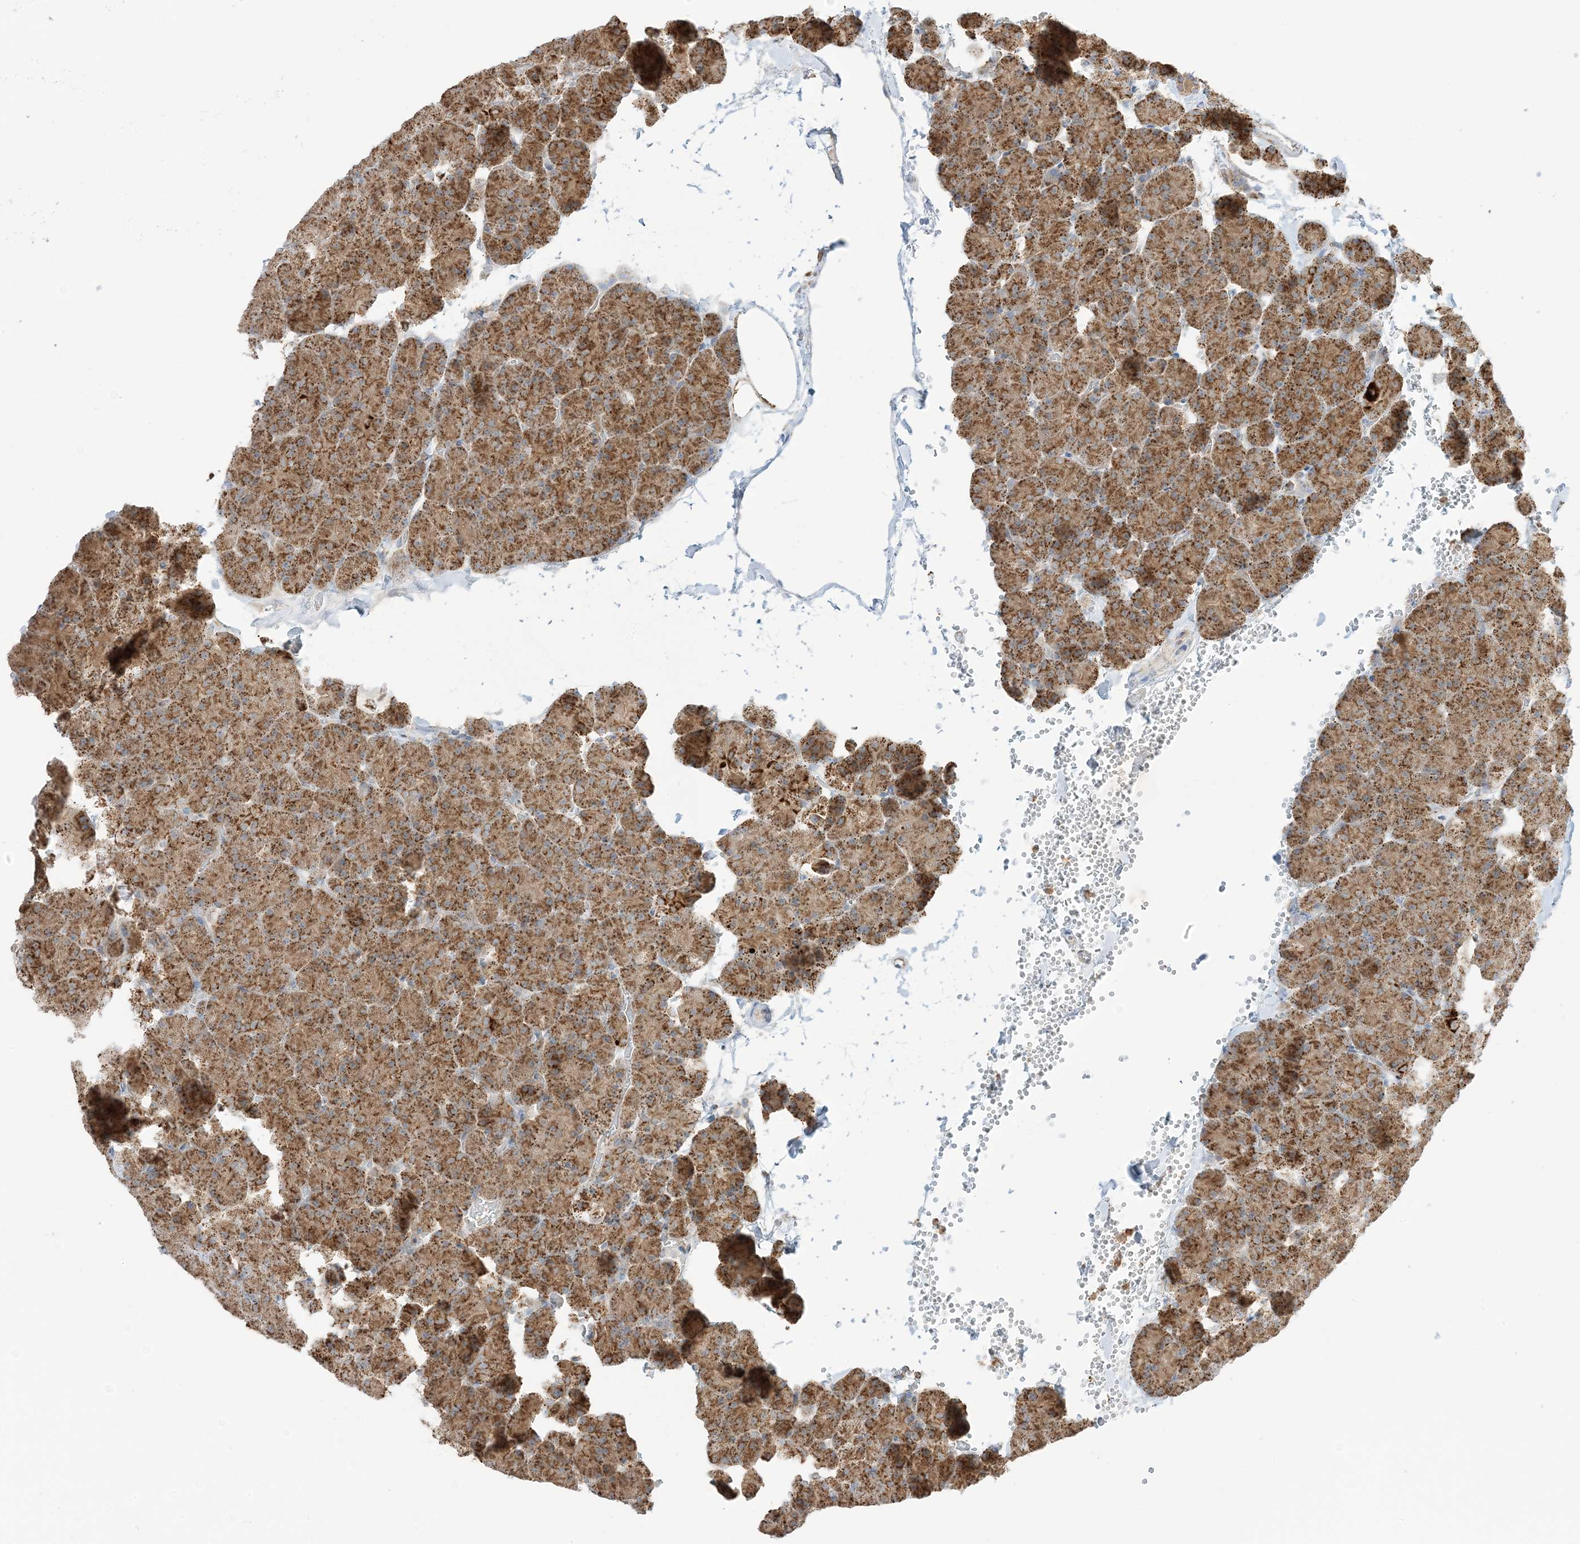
{"staining": {"intensity": "strong", "quantity": ">75%", "location": "cytoplasmic/membranous"}, "tissue": "pancreas", "cell_type": "Exocrine glandular cells", "image_type": "normal", "snomed": [{"axis": "morphology", "description": "Normal tissue, NOS"}, {"axis": "morphology", "description": "Carcinoid, malignant, NOS"}, {"axis": "topography", "description": "Pancreas"}], "caption": "A brown stain shows strong cytoplasmic/membranous staining of a protein in exocrine glandular cells of benign human pancreas. (IHC, brightfield microscopy, high magnification).", "gene": "N4BP3", "patient": {"sex": "female", "age": 35}}